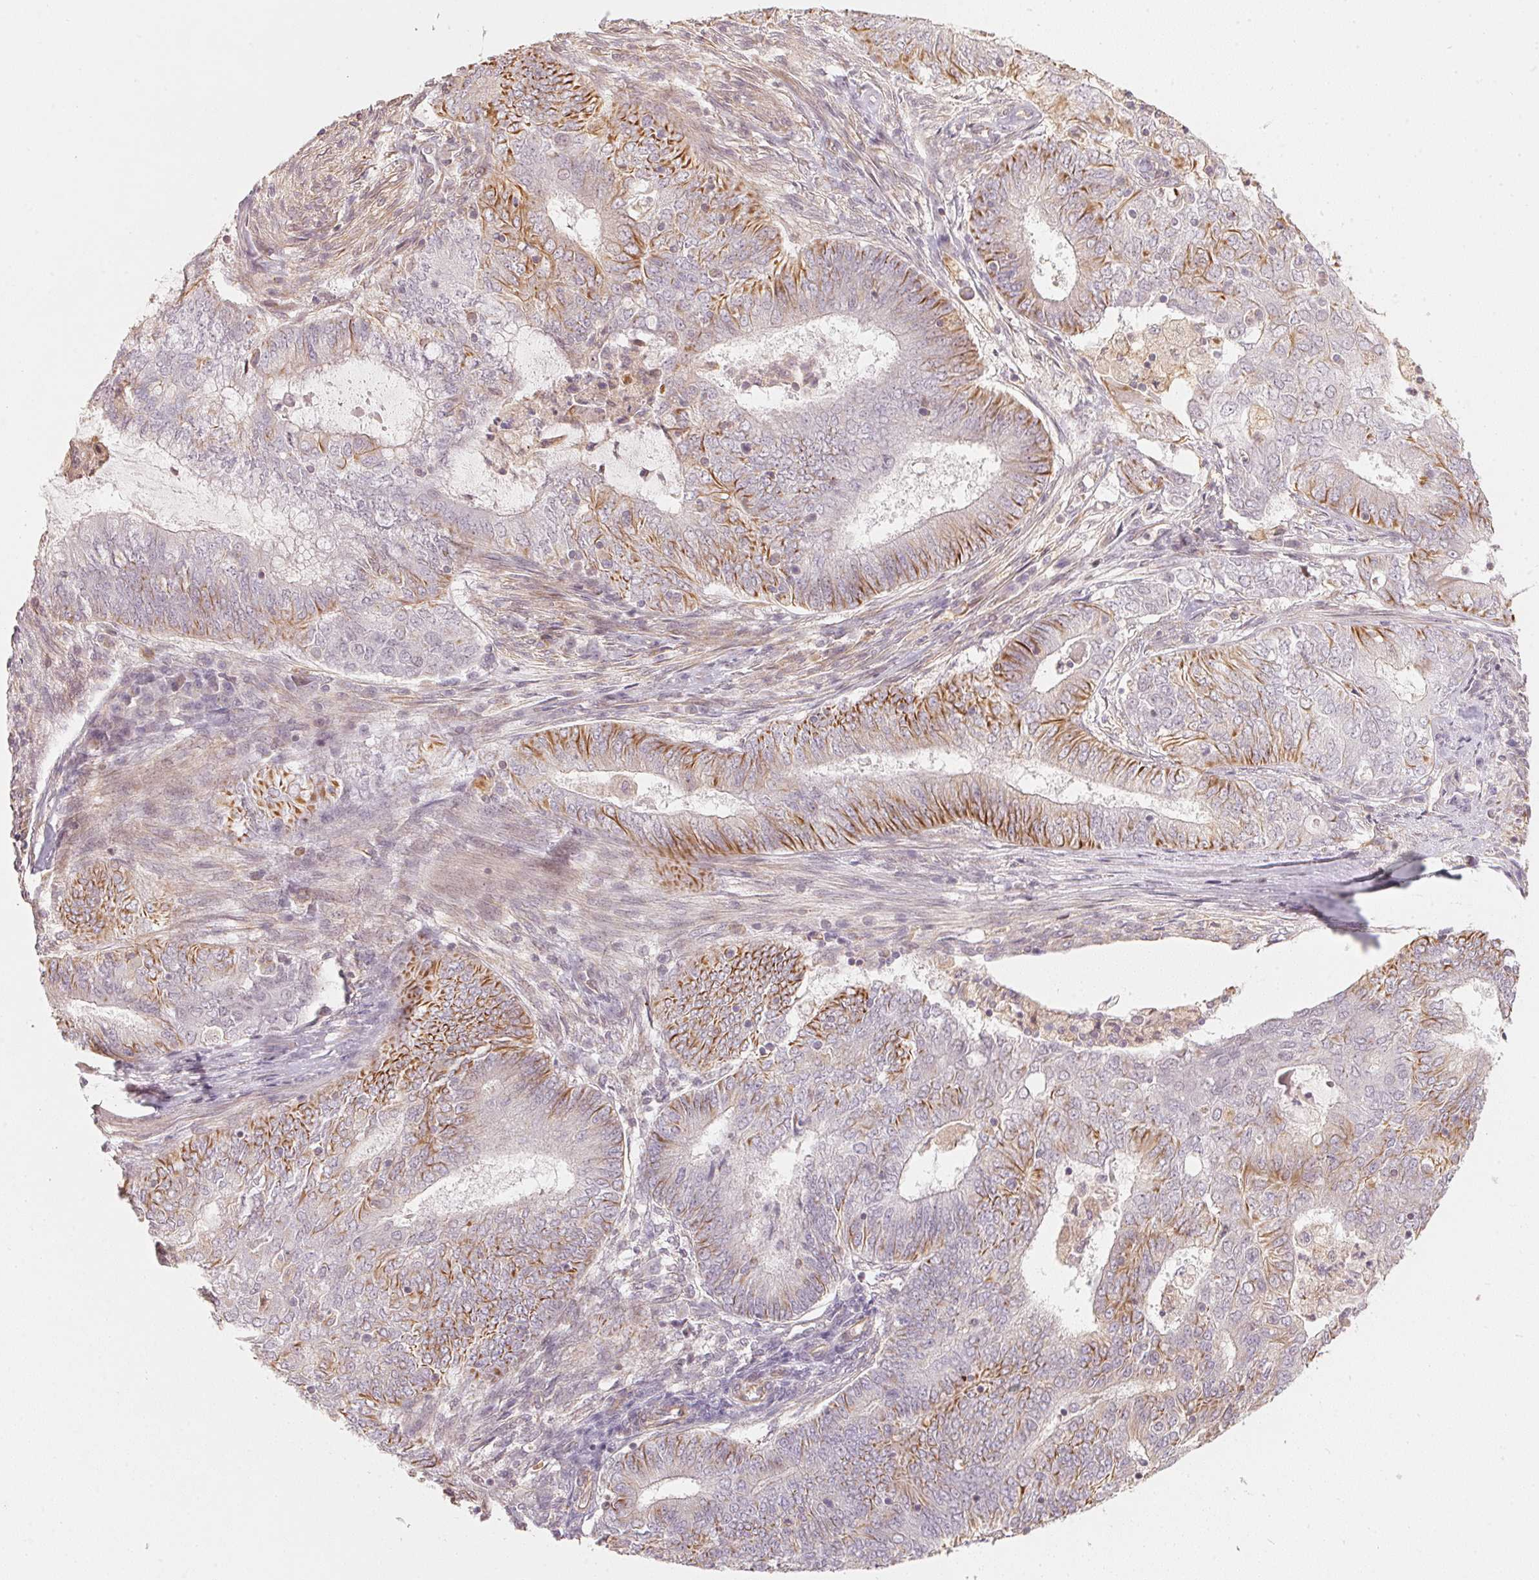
{"staining": {"intensity": "strong", "quantity": "25%-75%", "location": "cytoplasmic/membranous"}, "tissue": "endometrial cancer", "cell_type": "Tumor cells", "image_type": "cancer", "snomed": [{"axis": "morphology", "description": "Adenocarcinoma, NOS"}, {"axis": "topography", "description": "Endometrium"}], "caption": "Protein expression analysis of endometrial adenocarcinoma shows strong cytoplasmic/membranous positivity in approximately 25%-75% of tumor cells.", "gene": "FOXR2", "patient": {"sex": "female", "age": 62}}